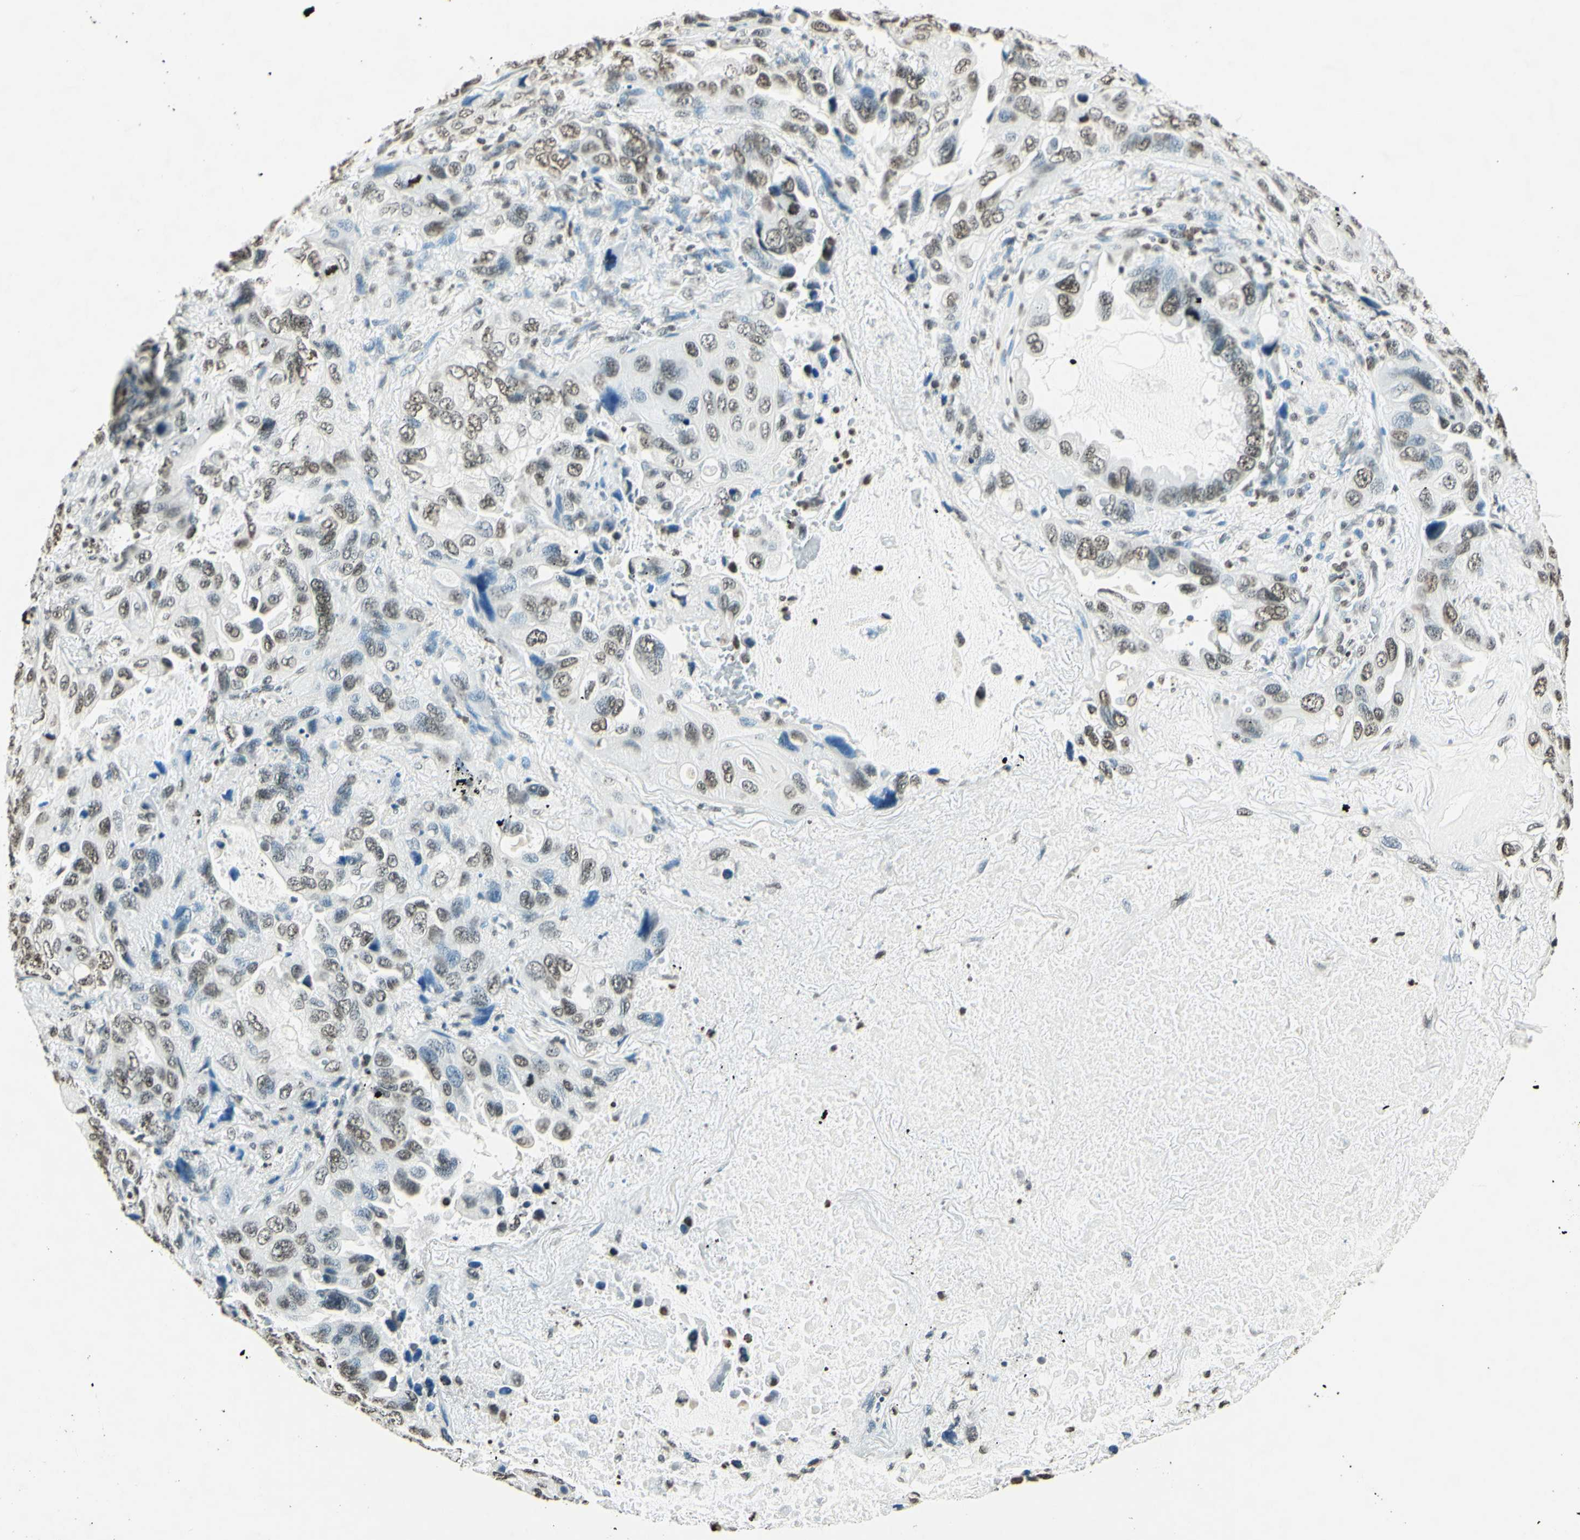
{"staining": {"intensity": "weak", "quantity": "25%-75%", "location": "nuclear"}, "tissue": "lung cancer", "cell_type": "Tumor cells", "image_type": "cancer", "snomed": [{"axis": "morphology", "description": "Squamous cell carcinoma, NOS"}, {"axis": "topography", "description": "Lung"}], "caption": "Immunohistochemistry (DAB (3,3'-diaminobenzidine)) staining of lung squamous cell carcinoma shows weak nuclear protein positivity in about 25%-75% of tumor cells.", "gene": "MSH2", "patient": {"sex": "female", "age": 73}}